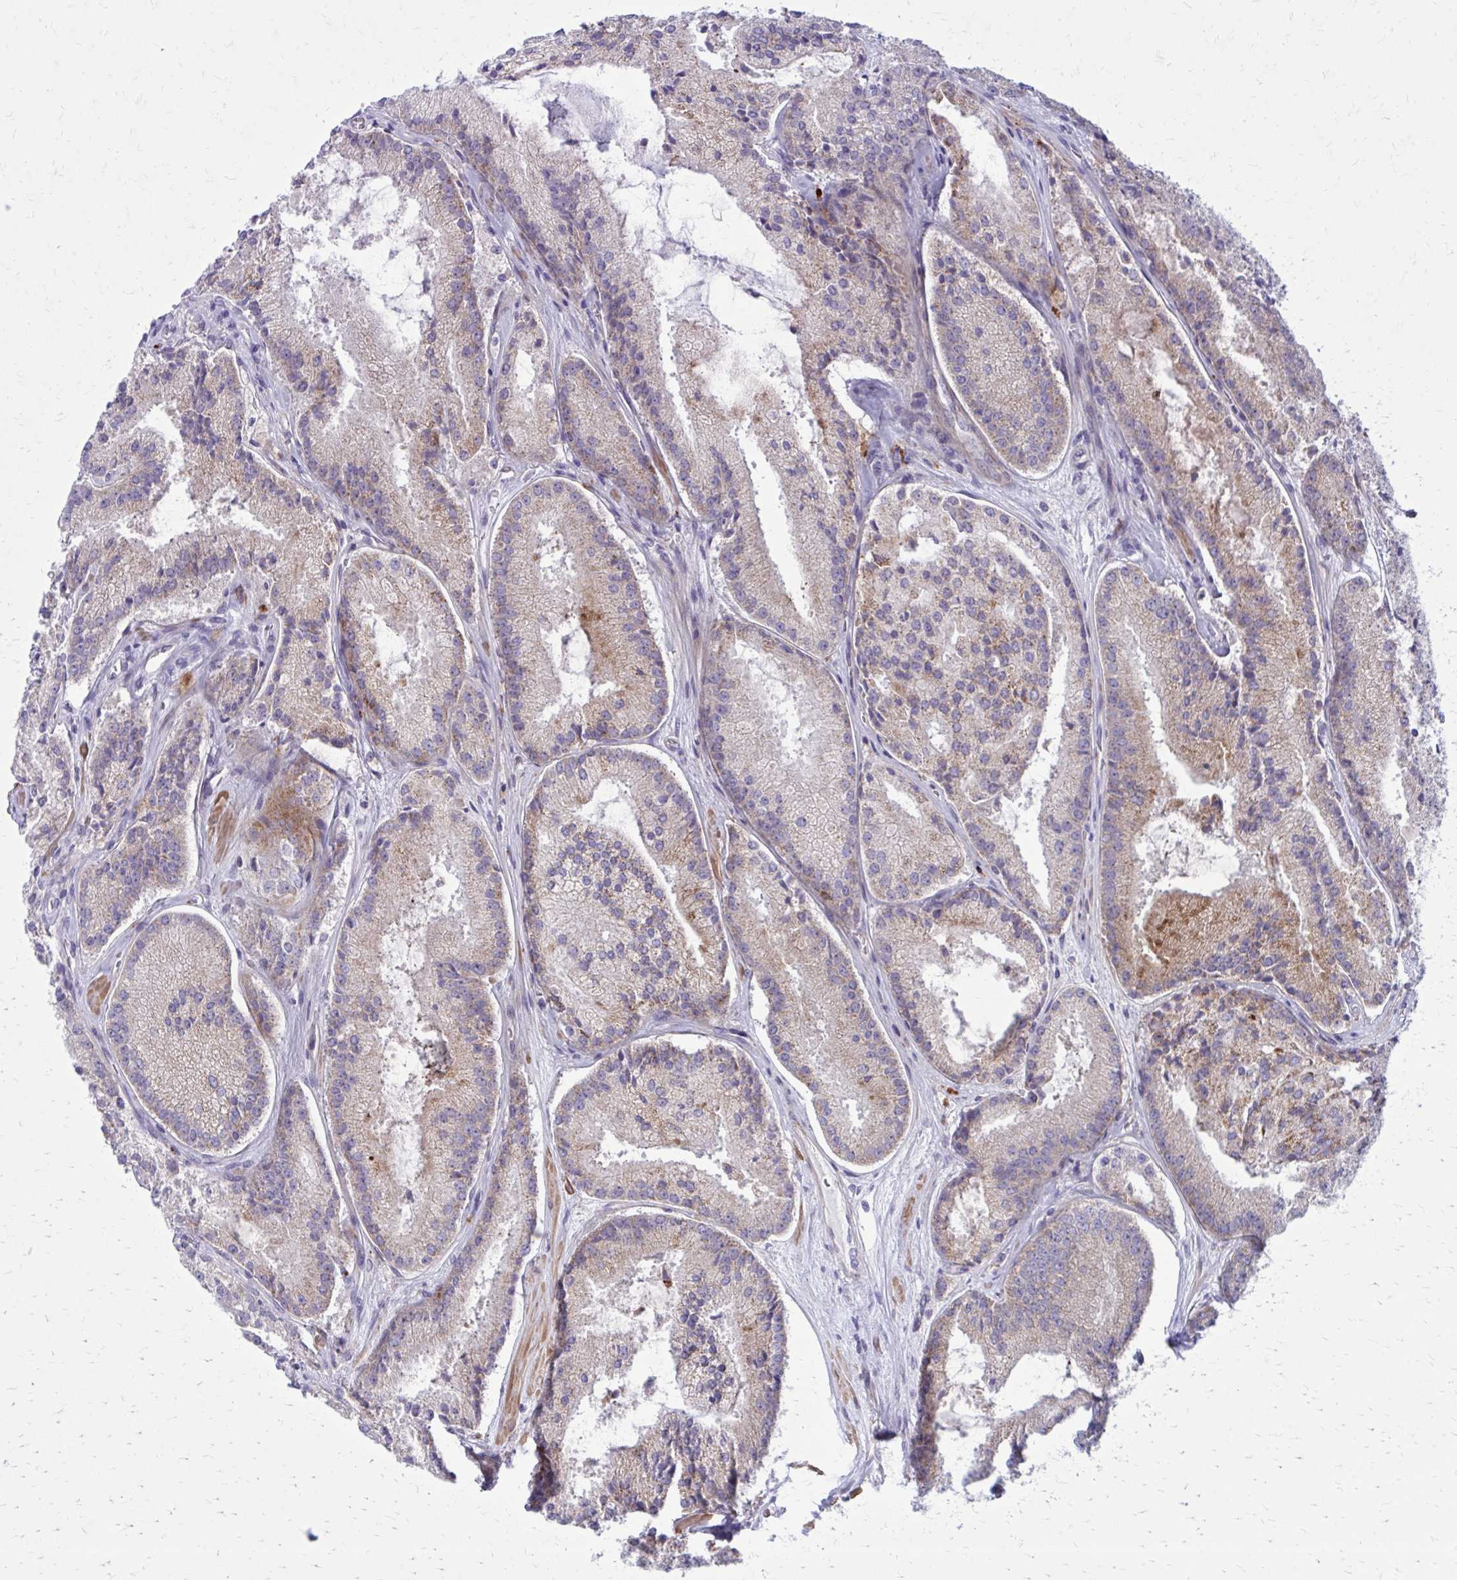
{"staining": {"intensity": "moderate", "quantity": "<25%", "location": "cytoplasmic/membranous"}, "tissue": "prostate cancer", "cell_type": "Tumor cells", "image_type": "cancer", "snomed": [{"axis": "morphology", "description": "Adenocarcinoma, High grade"}, {"axis": "topography", "description": "Prostate"}], "caption": "The micrograph displays immunohistochemical staining of adenocarcinoma (high-grade) (prostate). There is moderate cytoplasmic/membranous expression is seen in about <25% of tumor cells. (IHC, brightfield microscopy, high magnification).", "gene": "GIGYF2", "patient": {"sex": "male", "age": 73}}